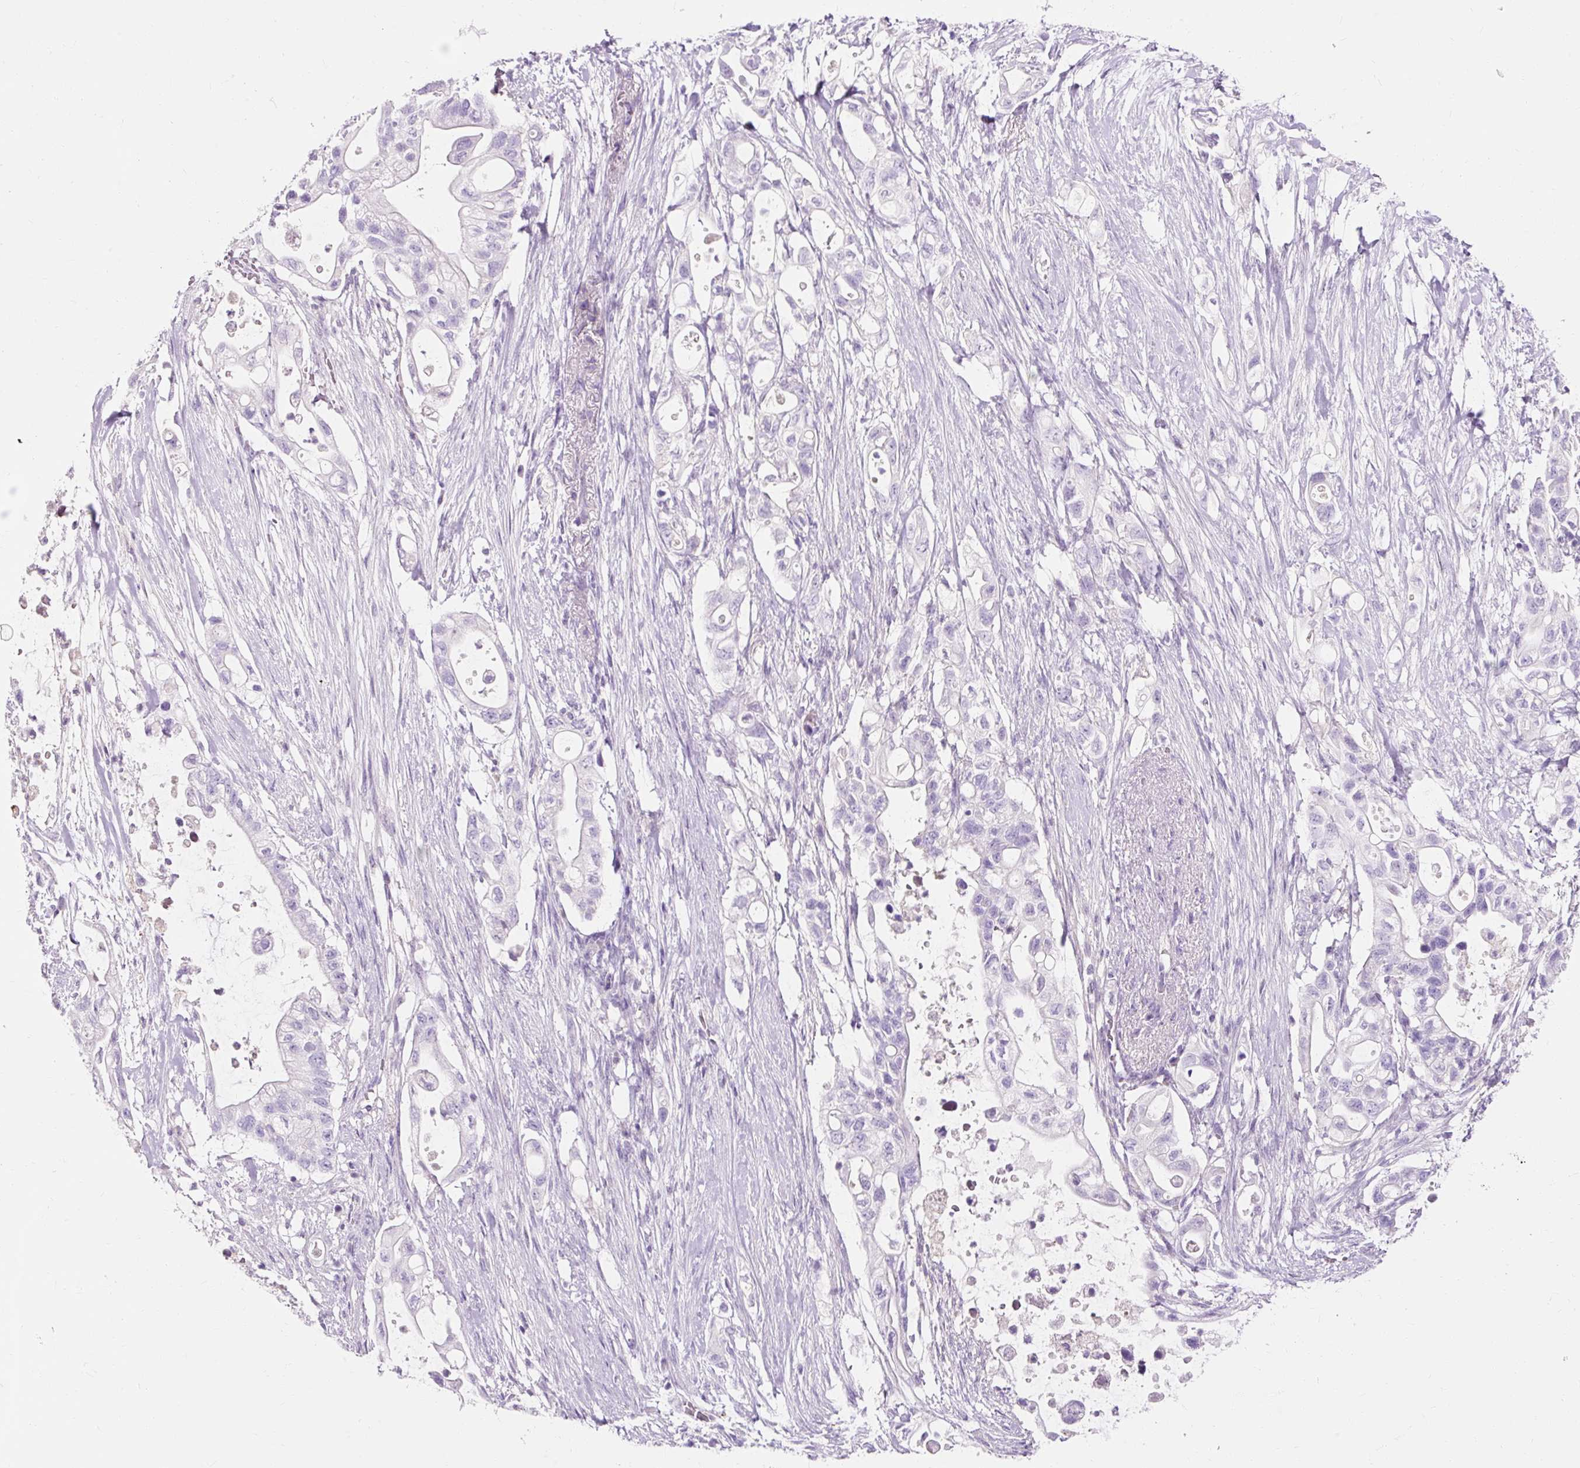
{"staining": {"intensity": "negative", "quantity": "none", "location": "none"}, "tissue": "pancreatic cancer", "cell_type": "Tumor cells", "image_type": "cancer", "snomed": [{"axis": "morphology", "description": "Adenocarcinoma, NOS"}, {"axis": "topography", "description": "Pancreas"}], "caption": "The micrograph demonstrates no staining of tumor cells in pancreatic adenocarcinoma.", "gene": "CLDN25", "patient": {"sex": "female", "age": 72}}